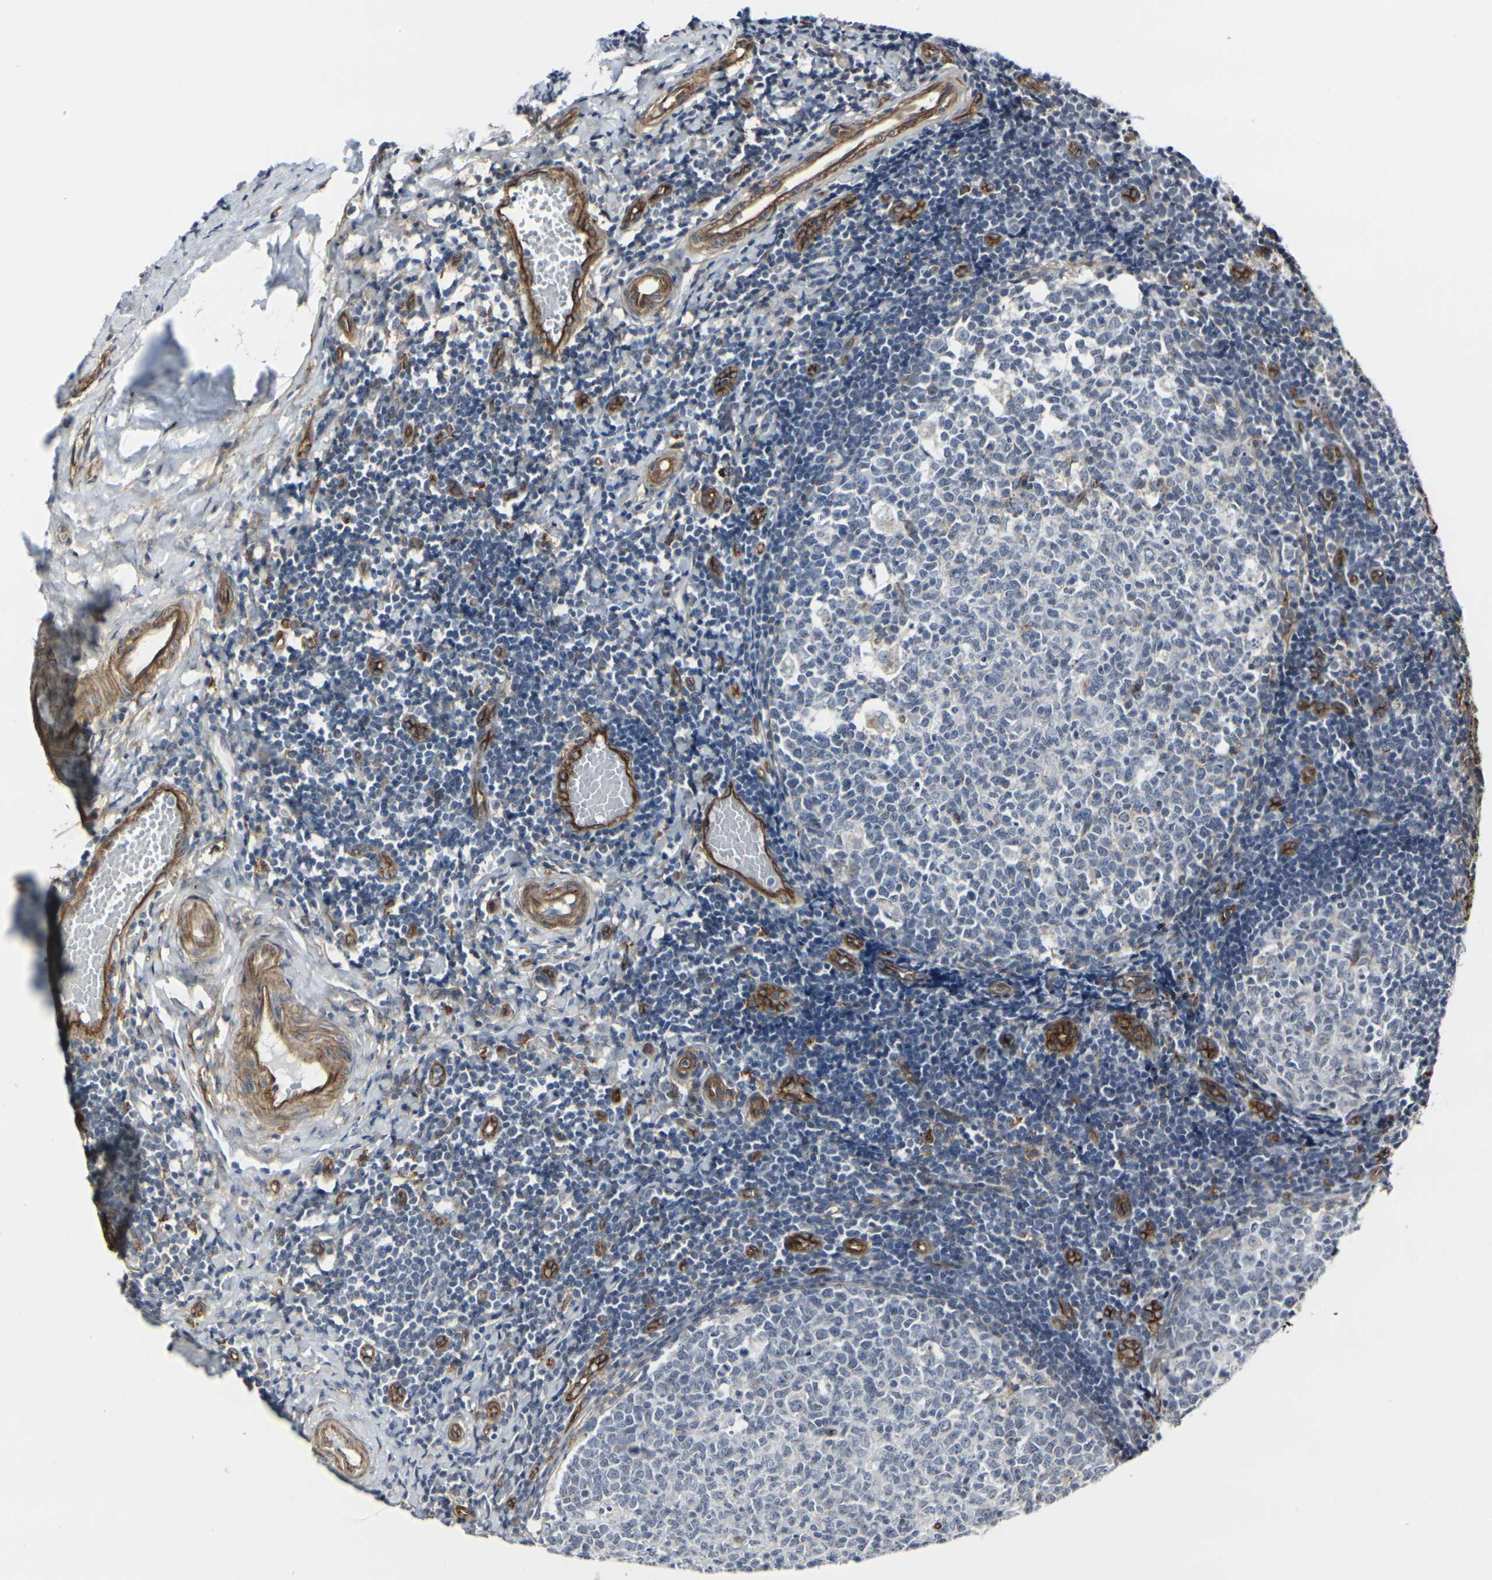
{"staining": {"intensity": "negative", "quantity": "none", "location": "none"}, "tissue": "tonsil", "cell_type": "Germinal center cells", "image_type": "normal", "snomed": [{"axis": "morphology", "description": "Normal tissue, NOS"}, {"axis": "topography", "description": "Tonsil"}], "caption": "A high-resolution micrograph shows immunohistochemistry staining of benign tonsil, which displays no significant positivity in germinal center cells. (Immunohistochemistry (ihc), brightfield microscopy, high magnification).", "gene": "MYOF", "patient": {"sex": "female", "age": 19}}